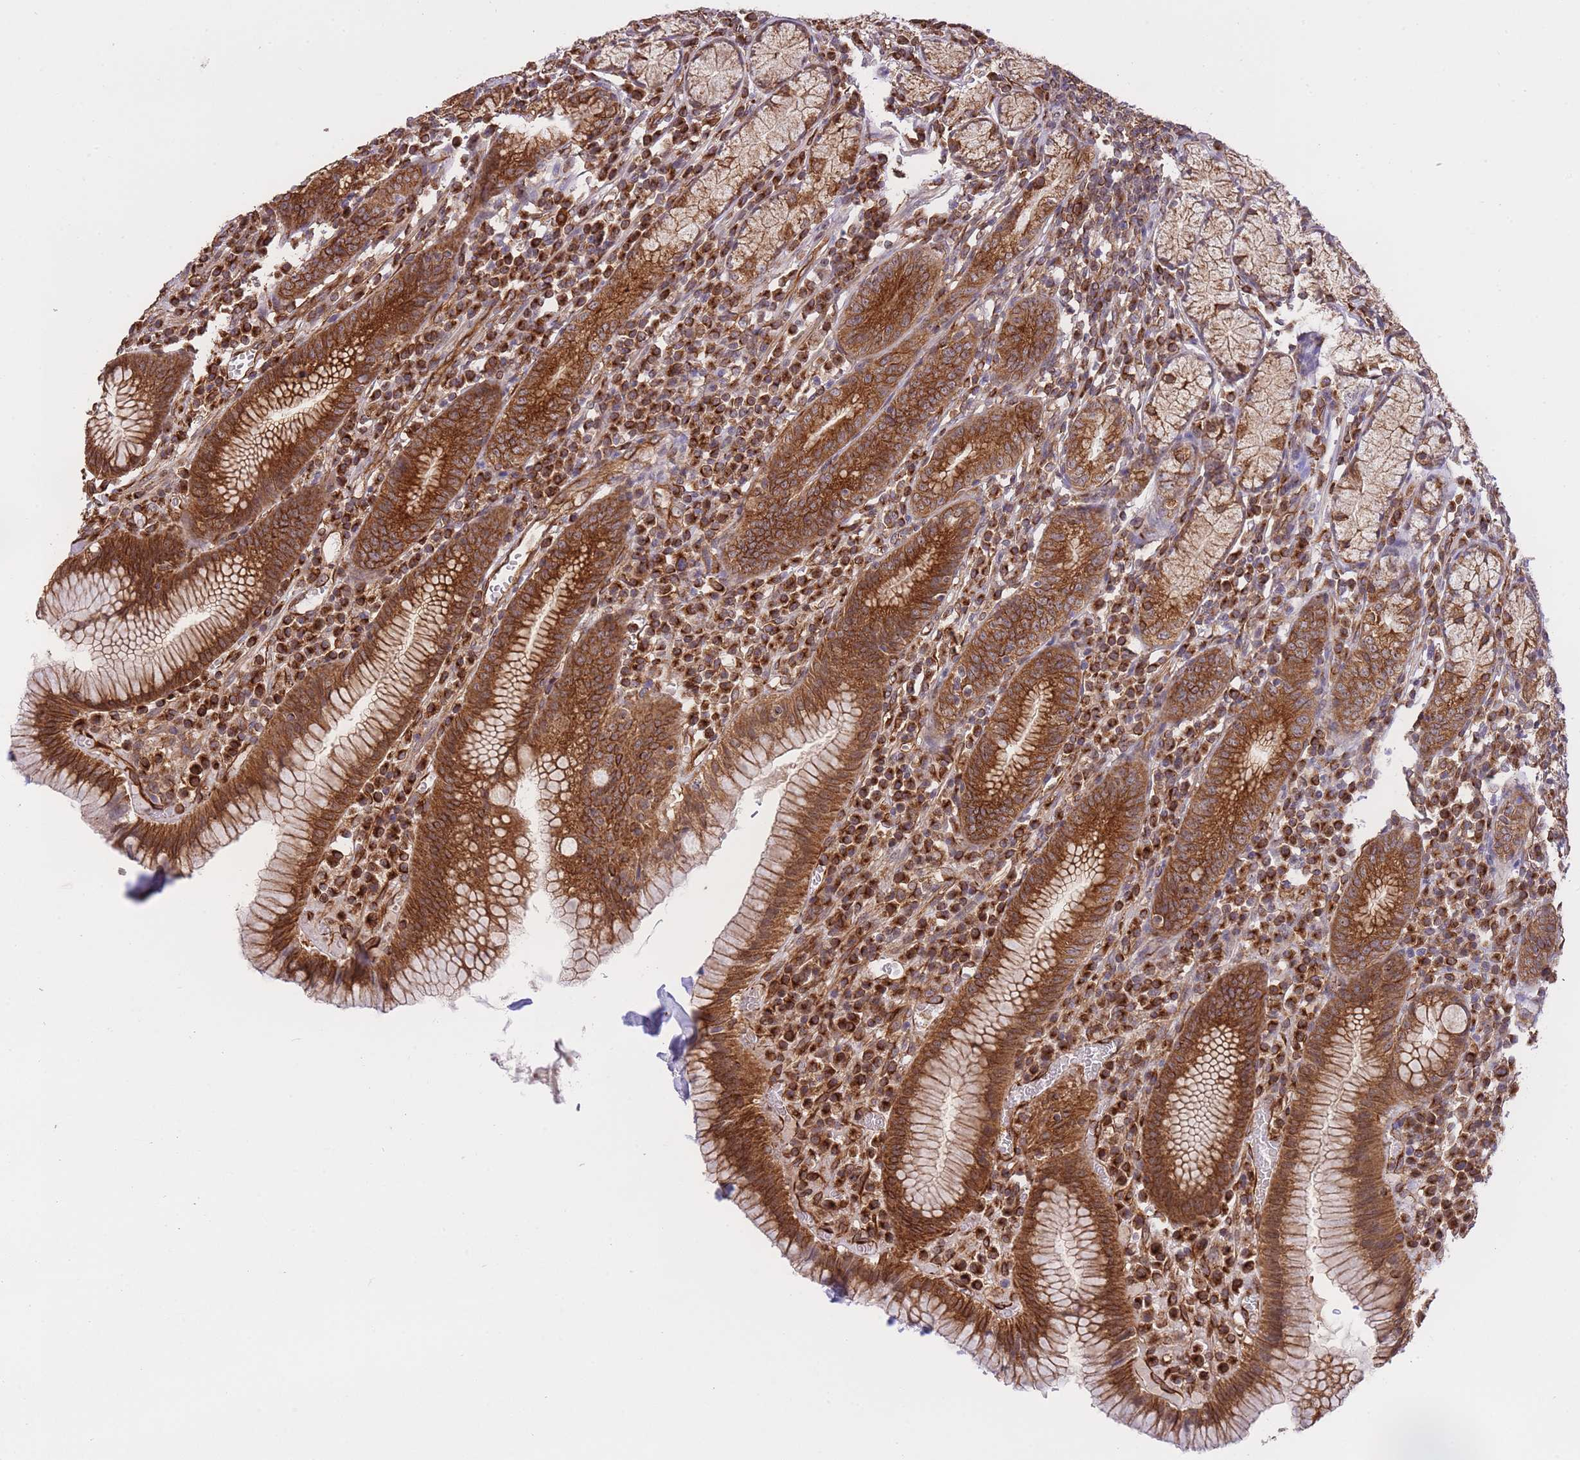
{"staining": {"intensity": "strong", "quantity": ">75%", "location": "cytoplasmic/membranous"}, "tissue": "stomach", "cell_type": "Glandular cells", "image_type": "normal", "snomed": [{"axis": "morphology", "description": "Normal tissue, NOS"}, {"axis": "topography", "description": "Stomach"}], "caption": "Stomach stained with a brown dye reveals strong cytoplasmic/membranous positive expression in approximately >75% of glandular cells.", "gene": "EXOSC8", "patient": {"sex": "male", "age": 55}}